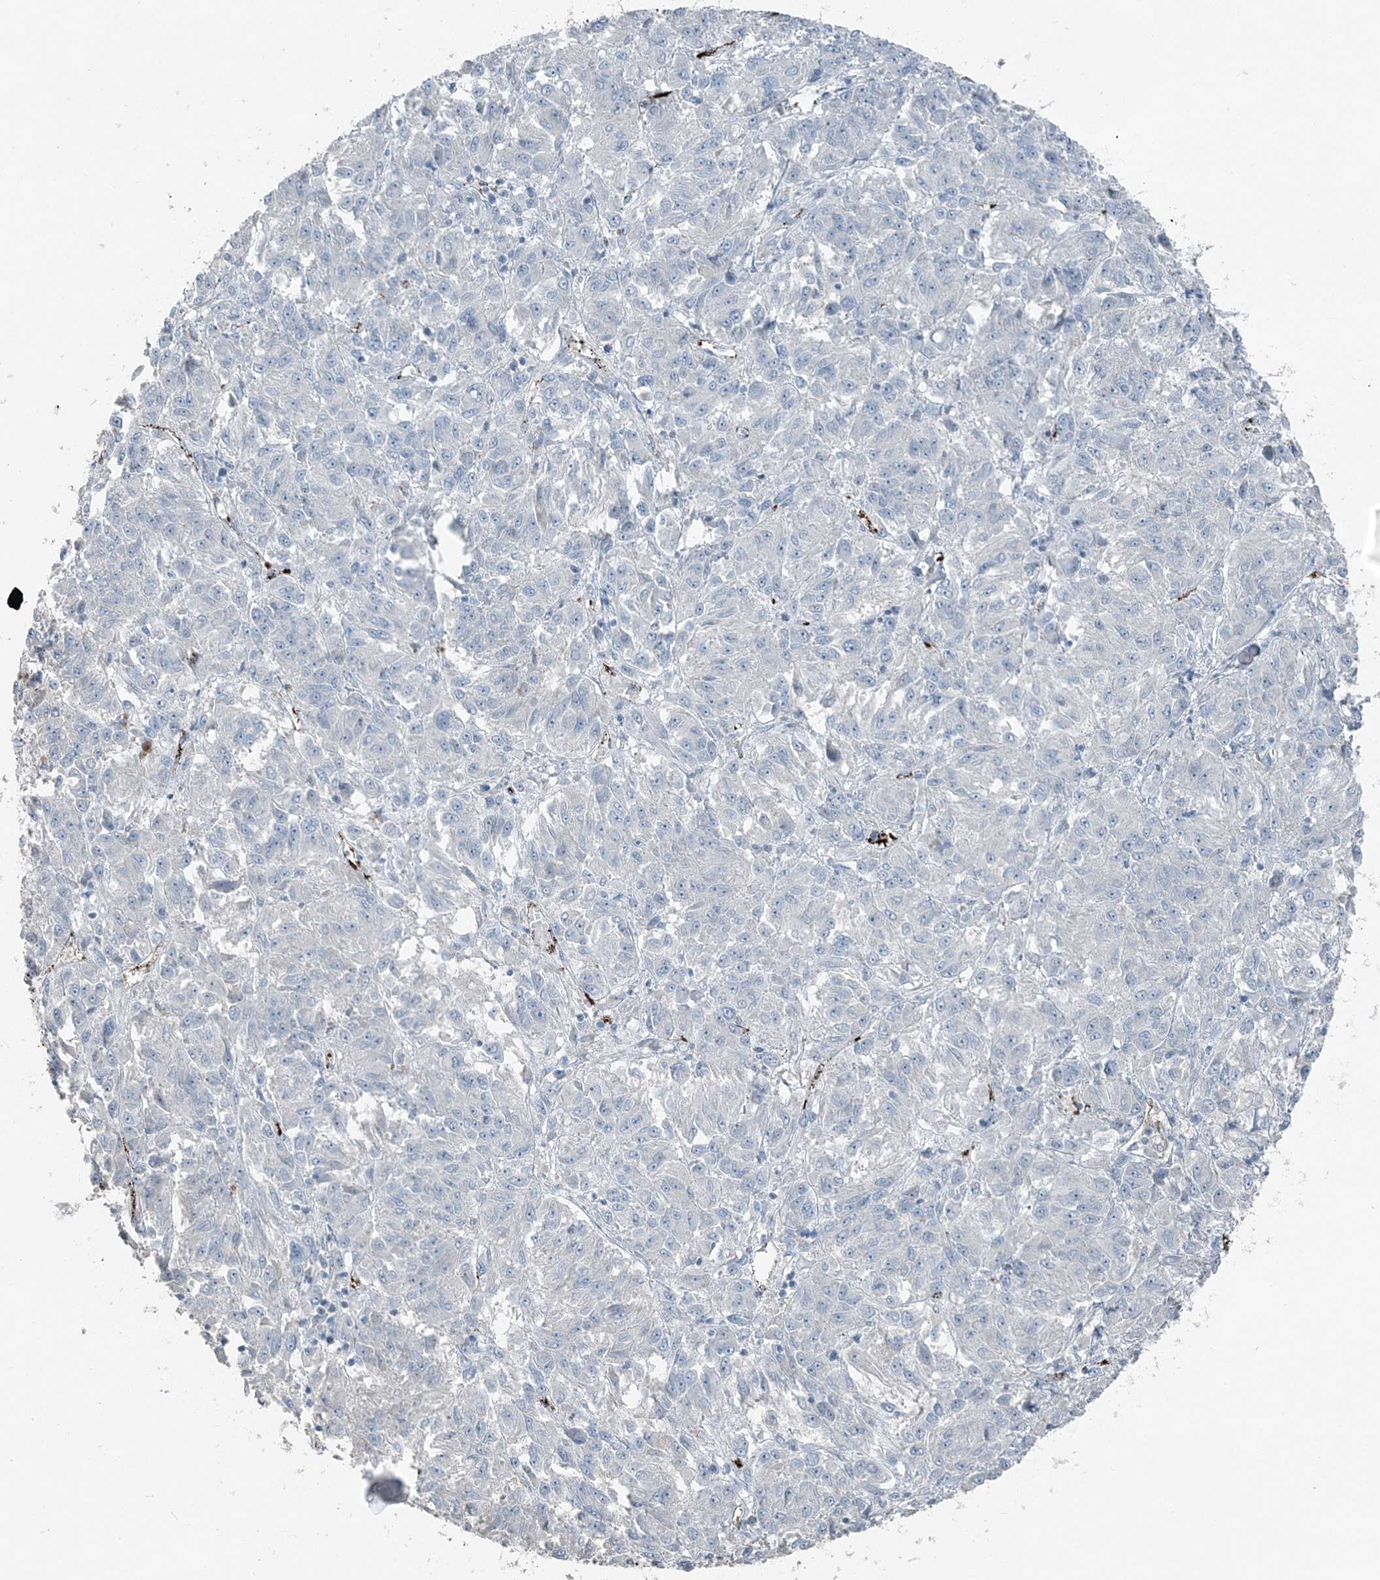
{"staining": {"intensity": "negative", "quantity": "none", "location": "none"}, "tissue": "melanoma", "cell_type": "Tumor cells", "image_type": "cancer", "snomed": [{"axis": "morphology", "description": "Malignant melanoma, Metastatic site"}, {"axis": "topography", "description": "Lung"}], "caption": "IHC histopathology image of neoplastic tissue: malignant melanoma (metastatic site) stained with DAB exhibits no significant protein staining in tumor cells.", "gene": "ELOVL7", "patient": {"sex": "male", "age": 64}}